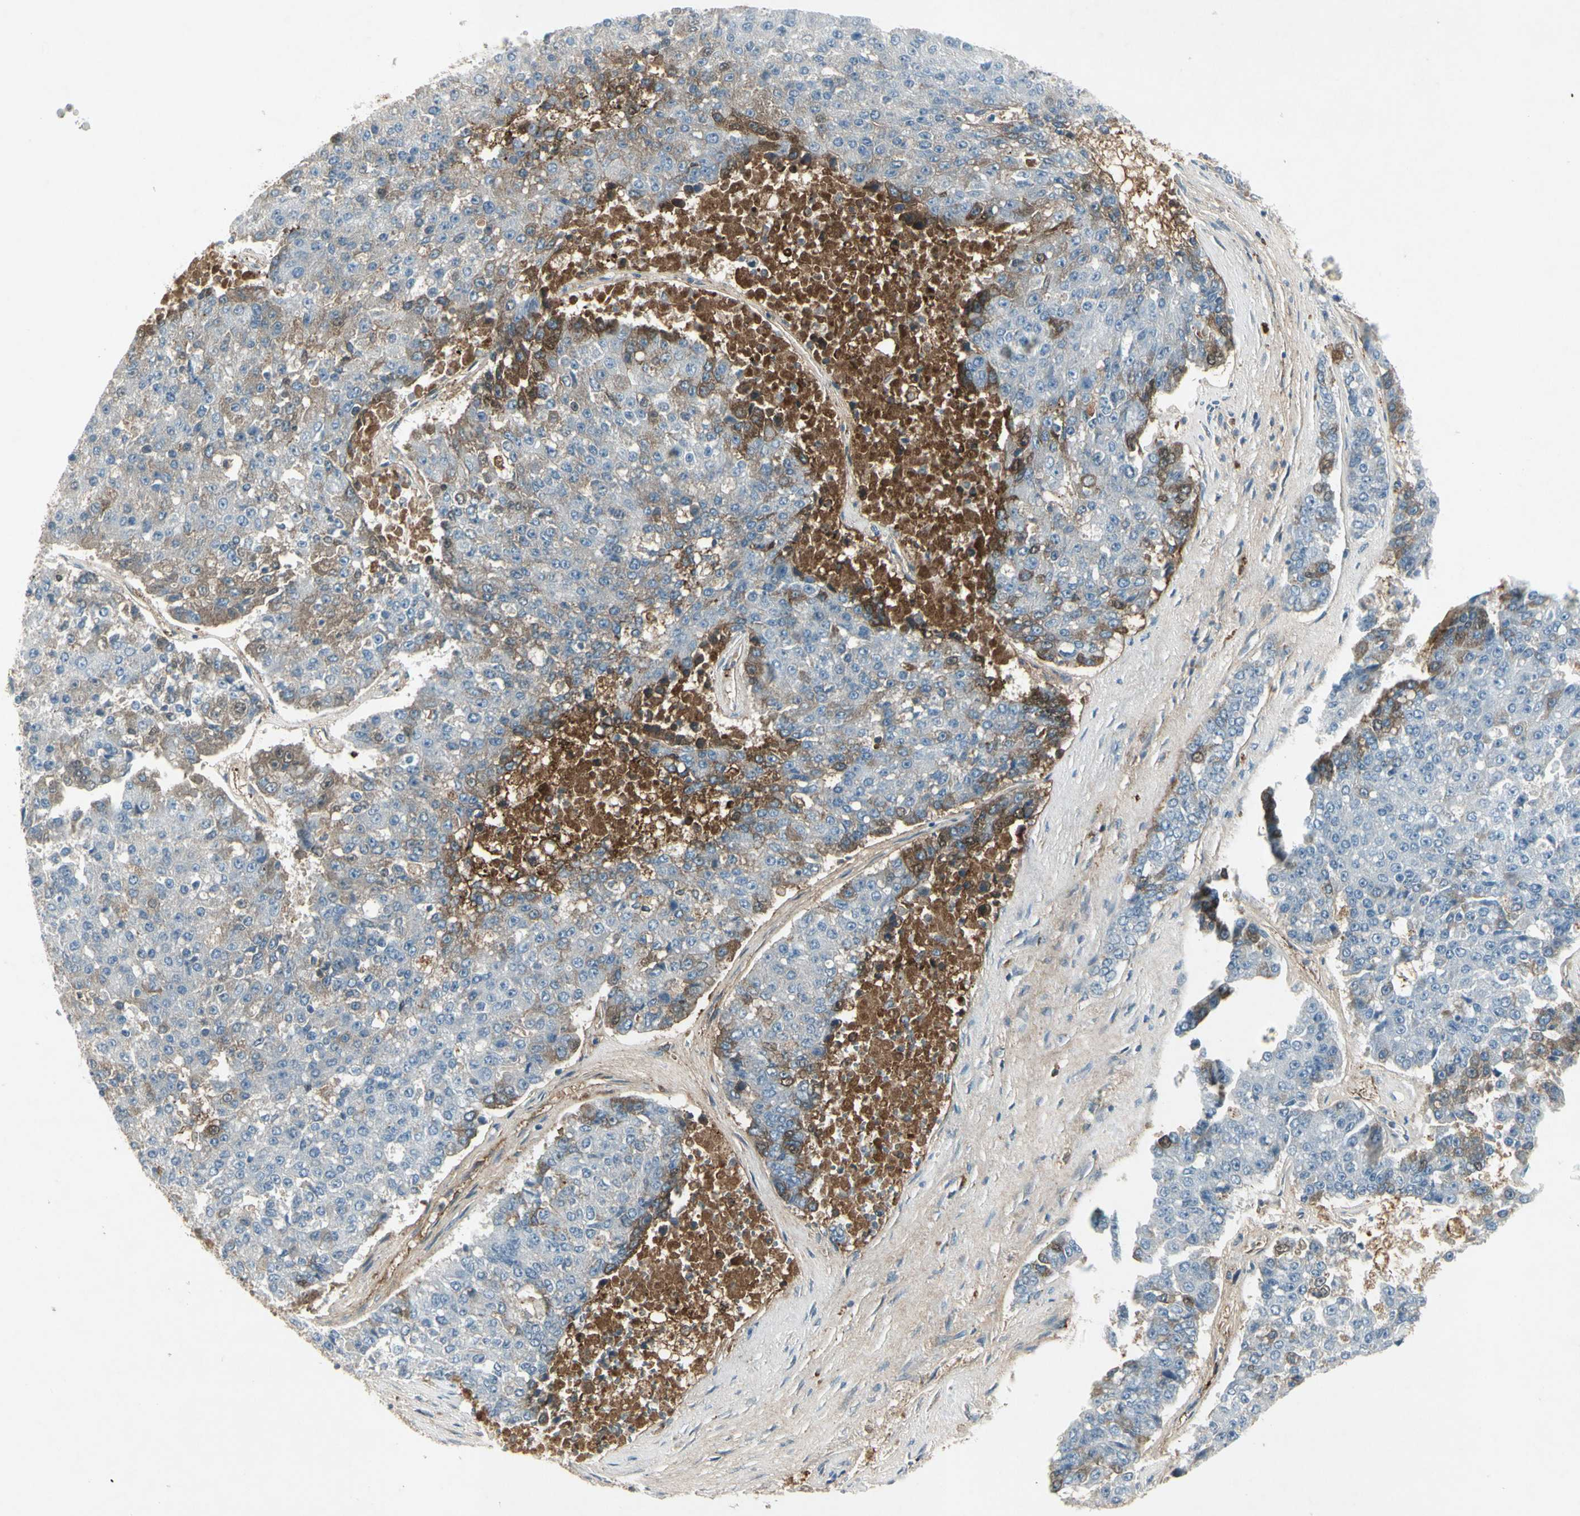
{"staining": {"intensity": "weak", "quantity": "<25%", "location": "cytoplasmic/membranous"}, "tissue": "pancreatic cancer", "cell_type": "Tumor cells", "image_type": "cancer", "snomed": [{"axis": "morphology", "description": "Adenocarcinoma, NOS"}, {"axis": "topography", "description": "Pancreas"}], "caption": "DAB immunohistochemical staining of pancreatic cancer exhibits no significant positivity in tumor cells.", "gene": "IGHM", "patient": {"sex": "male", "age": 50}}